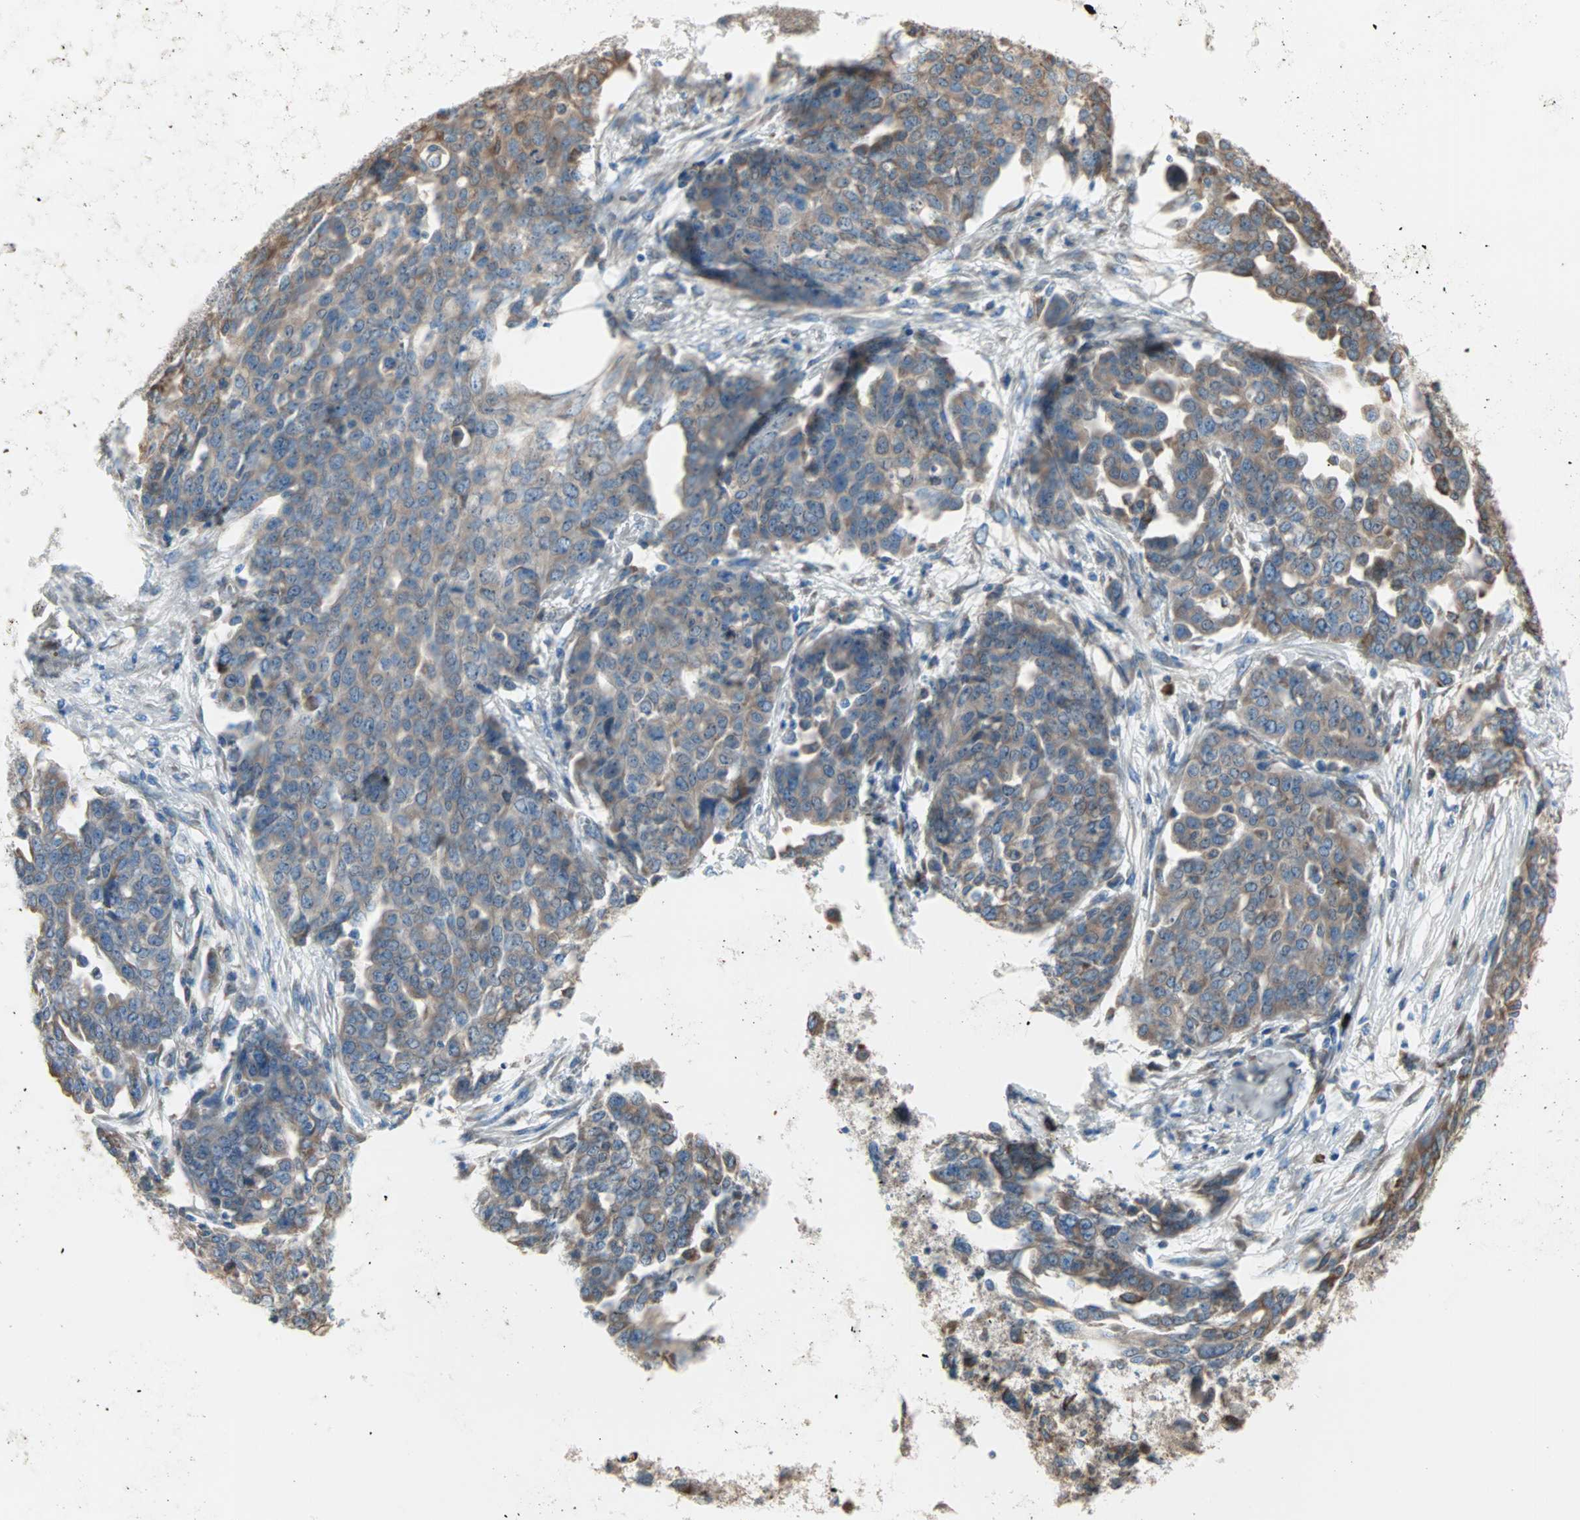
{"staining": {"intensity": "moderate", "quantity": ">75%", "location": "cytoplasmic/membranous"}, "tissue": "ovarian cancer", "cell_type": "Tumor cells", "image_type": "cancer", "snomed": [{"axis": "morphology", "description": "Cystadenocarcinoma, serous, NOS"}, {"axis": "topography", "description": "Soft tissue"}, {"axis": "topography", "description": "Ovary"}], "caption": "Tumor cells reveal medium levels of moderate cytoplasmic/membranous staining in approximately >75% of cells in ovarian cancer.", "gene": "PLCXD1", "patient": {"sex": "female", "age": 57}}